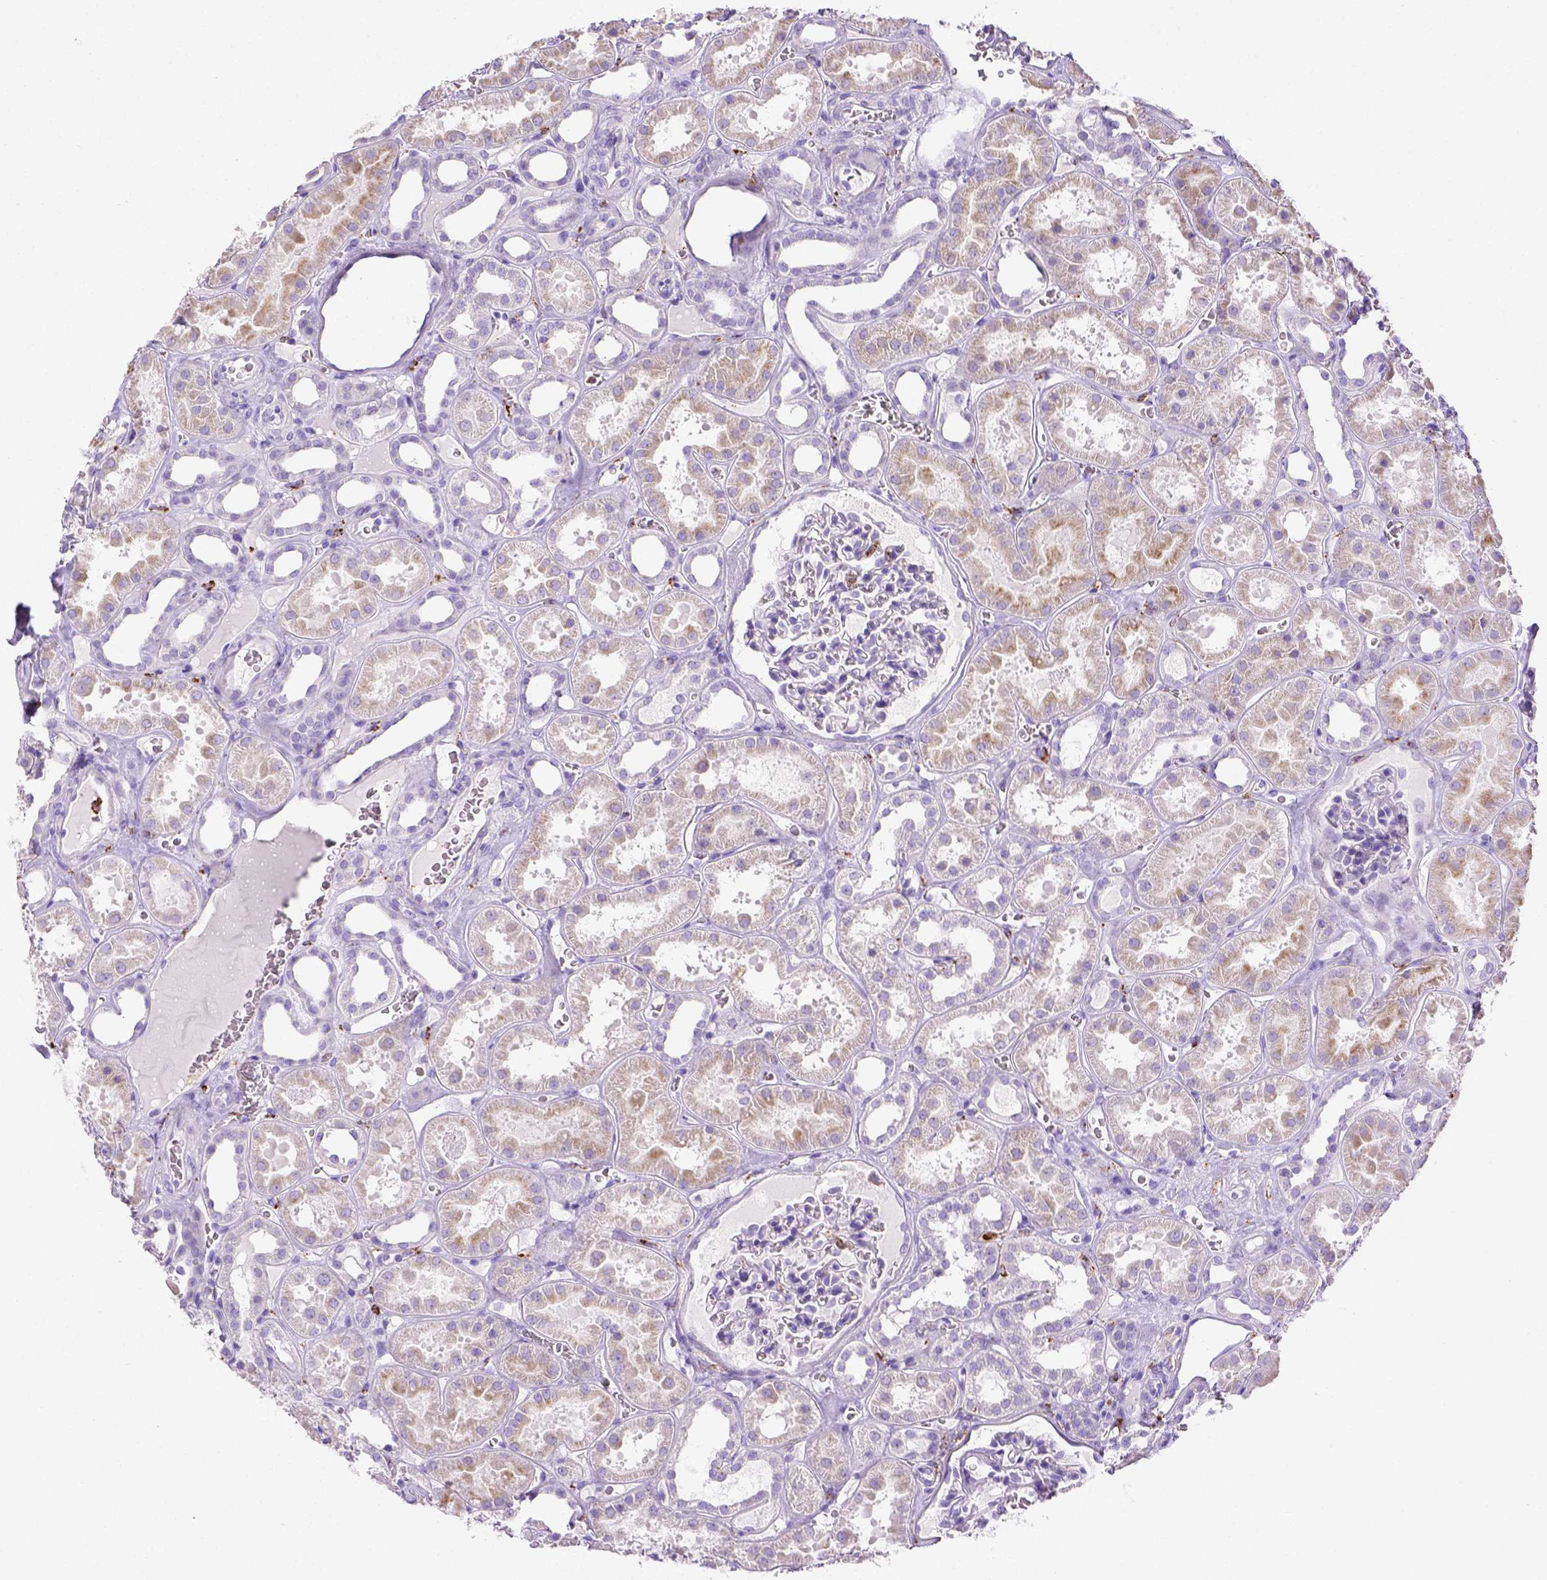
{"staining": {"intensity": "negative", "quantity": "none", "location": "none"}, "tissue": "kidney", "cell_type": "Cells in glomeruli", "image_type": "normal", "snomed": [{"axis": "morphology", "description": "Normal tissue, NOS"}, {"axis": "topography", "description": "Kidney"}], "caption": "Immunohistochemistry (IHC) photomicrograph of benign kidney stained for a protein (brown), which exhibits no staining in cells in glomeruli. (Stains: DAB (3,3'-diaminobenzidine) immunohistochemistry (IHC) with hematoxylin counter stain, Microscopy: brightfield microscopy at high magnification).", "gene": "CD68", "patient": {"sex": "female", "age": 41}}